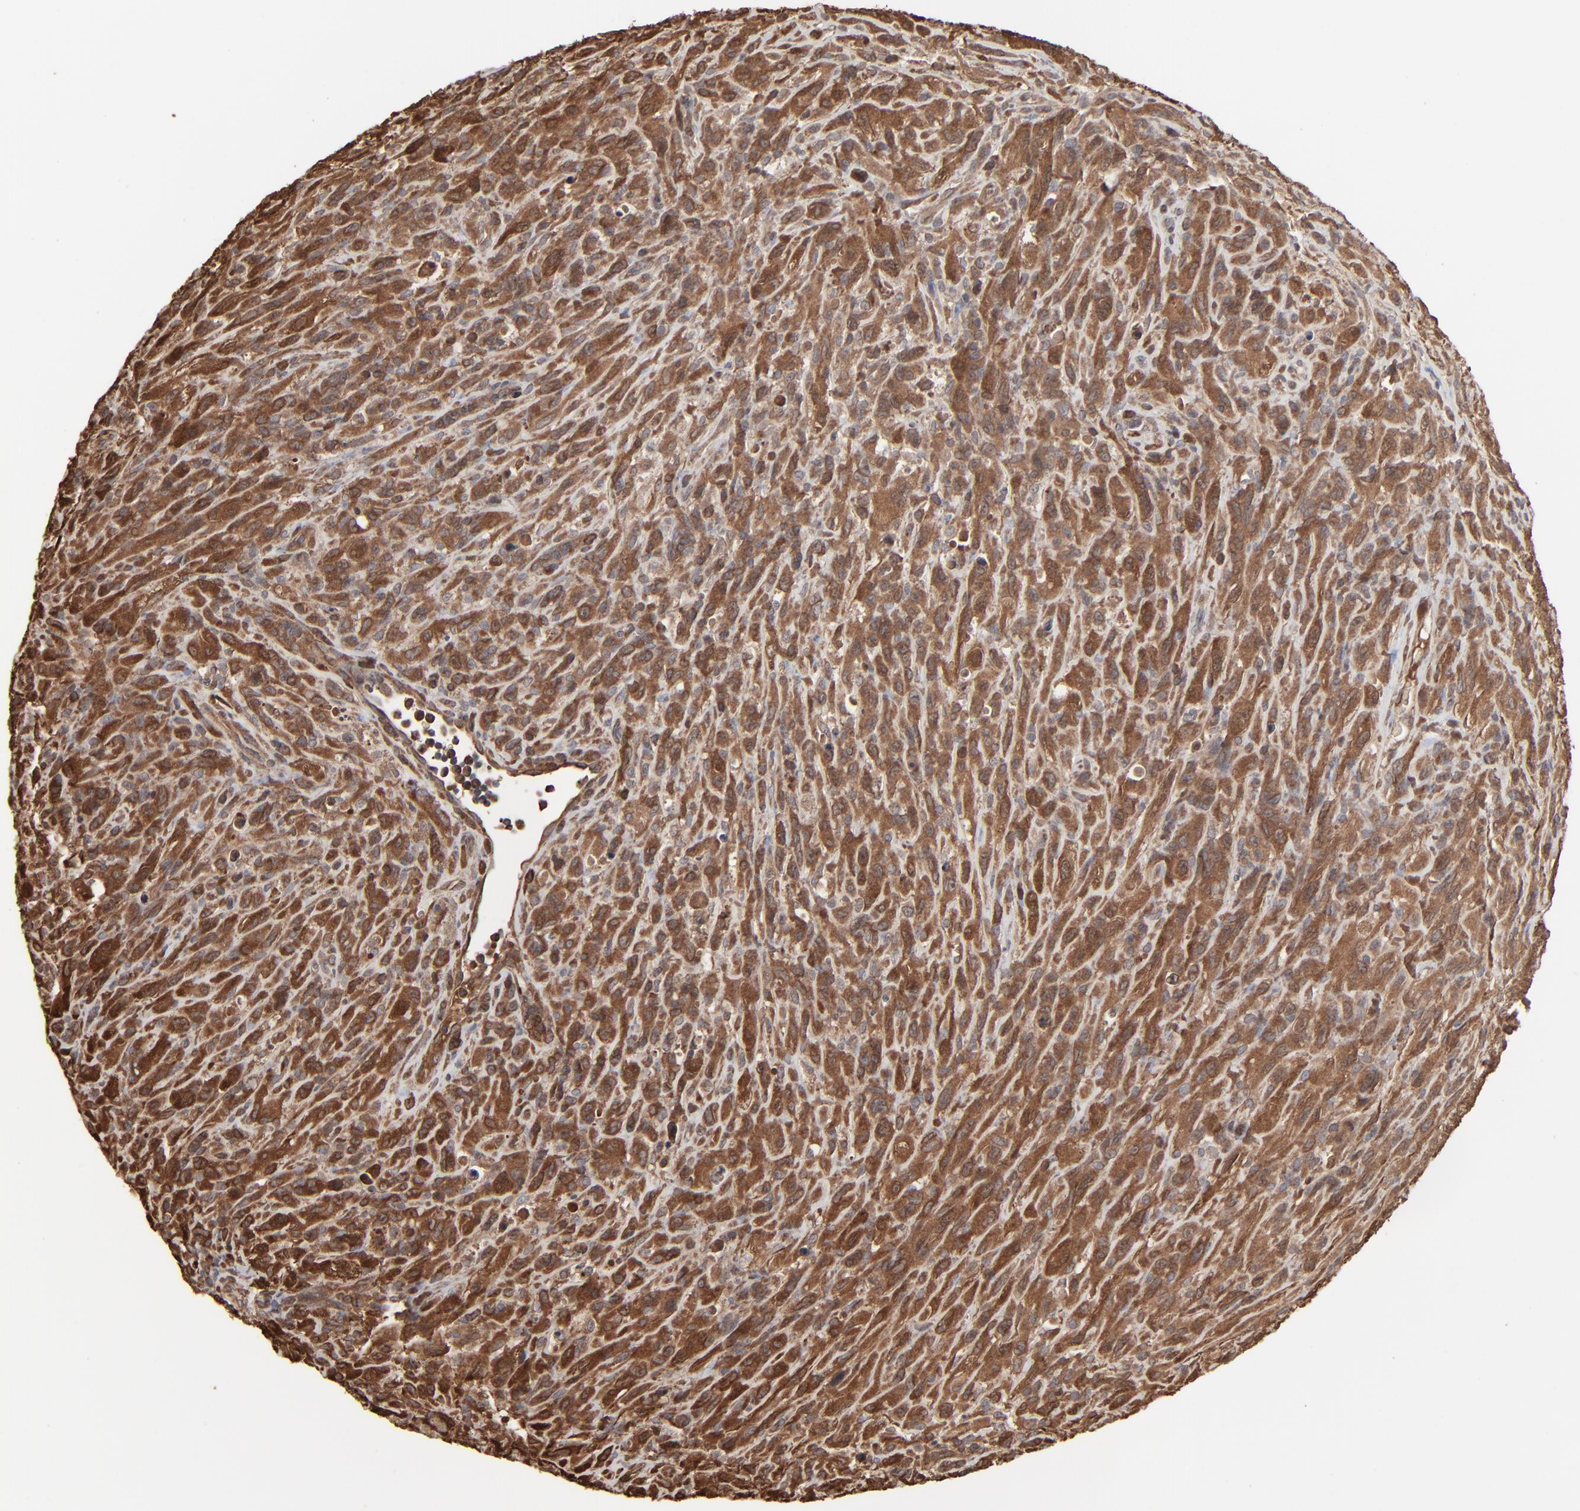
{"staining": {"intensity": "strong", "quantity": ">75%", "location": "cytoplasmic/membranous"}, "tissue": "glioma", "cell_type": "Tumor cells", "image_type": "cancer", "snomed": [{"axis": "morphology", "description": "Glioma, malignant, High grade"}, {"axis": "topography", "description": "Brain"}], "caption": "Protein staining reveals strong cytoplasmic/membranous expression in about >75% of tumor cells in malignant glioma (high-grade).", "gene": "NME1-NME2", "patient": {"sex": "male", "age": 48}}